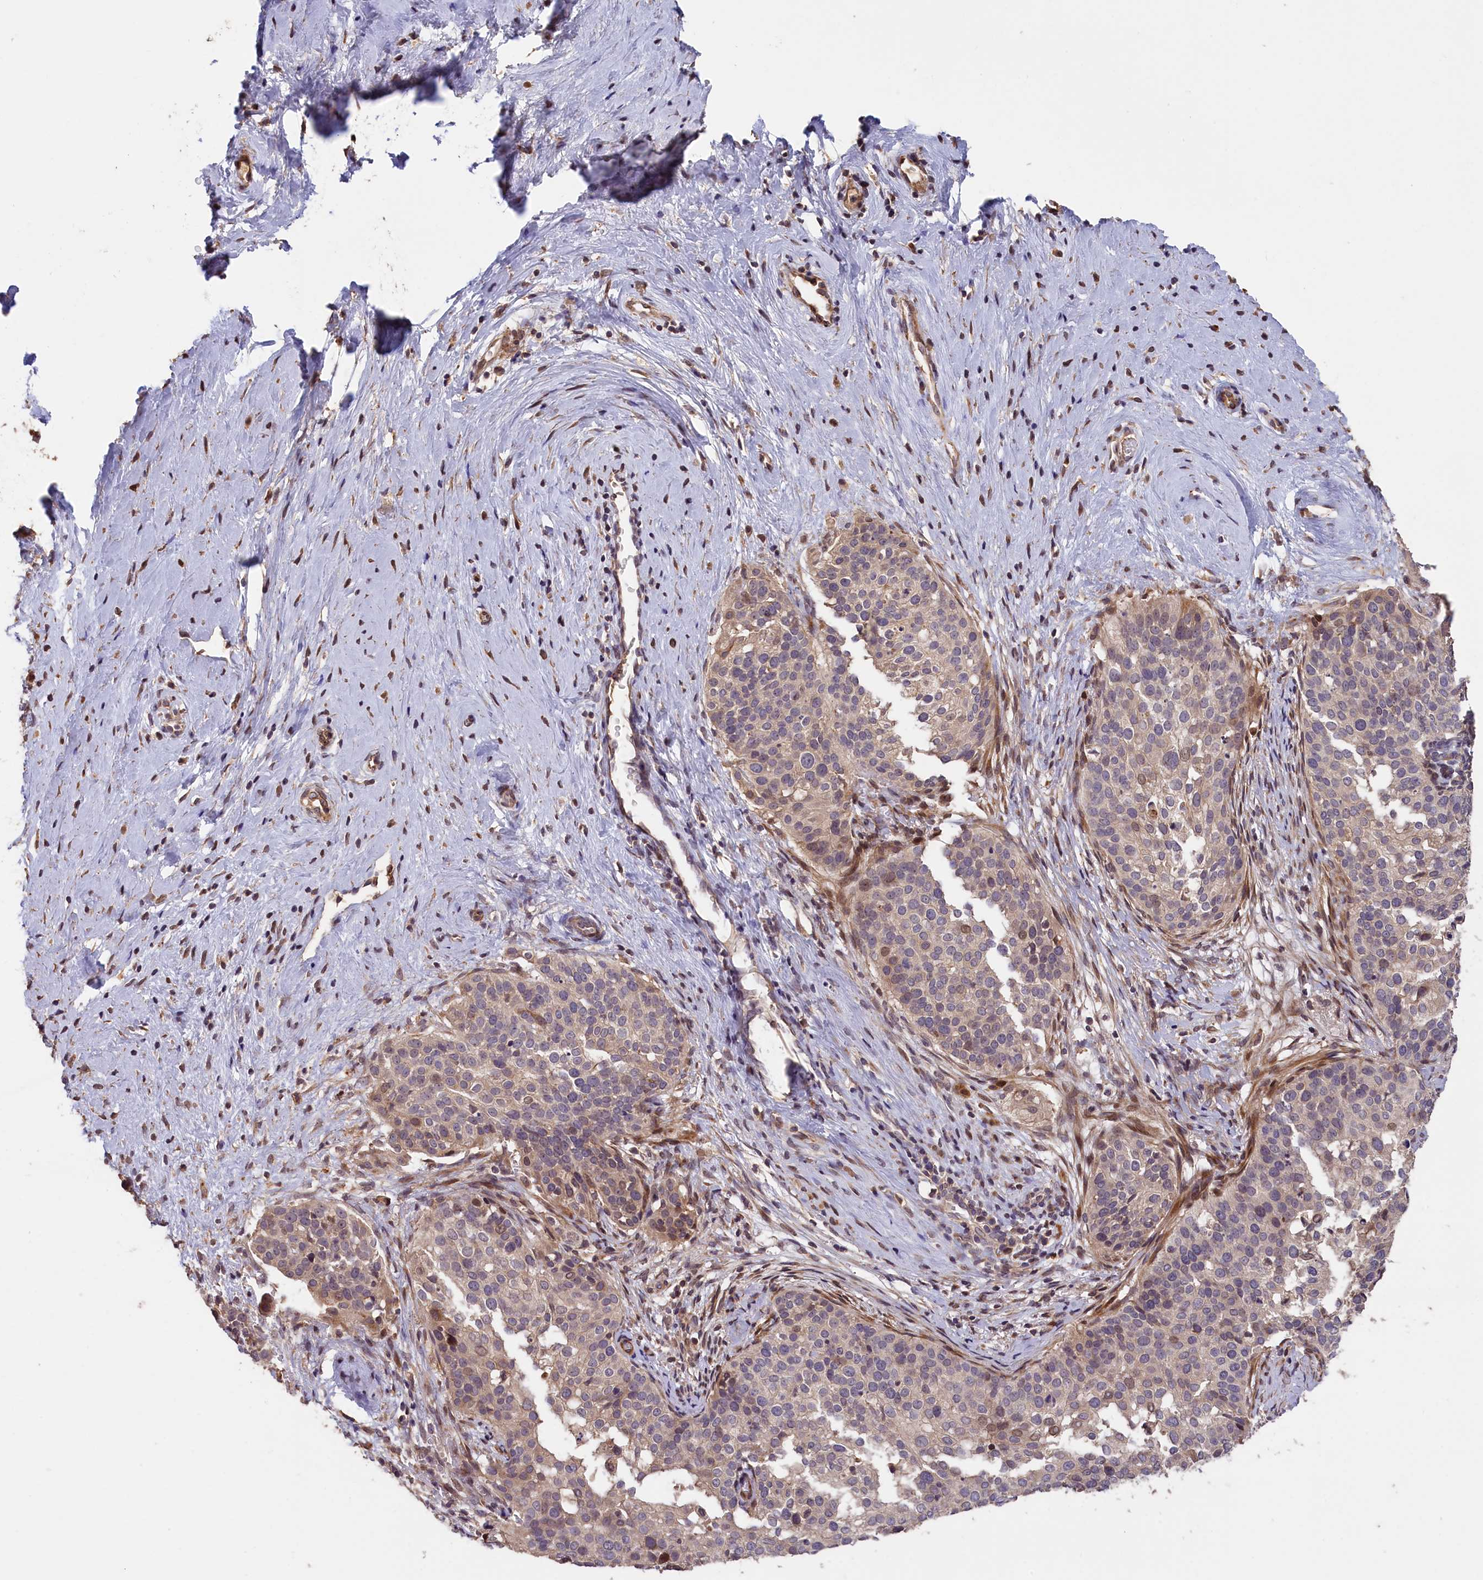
{"staining": {"intensity": "weak", "quantity": "<25%", "location": "nuclear"}, "tissue": "cervical cancer", "cell_type": "Tumor cells", "image_type": "cancer", "snomed": [{"axis": "morphology", "description": "Squamous cell carcinoma, NOS"}, {"axis": "topography", "description": "Cervix"}], "caption": "The histopathology image exhibits no significant staining in tumor cells of cervical cancer (squamous cell carcinoma). (DAB immunohistochemistry (IHC) visualized using brightfield microscopy, high magnification).", "gene": "DNAJB9", "patient": {"sex": "female", "age": 44}}